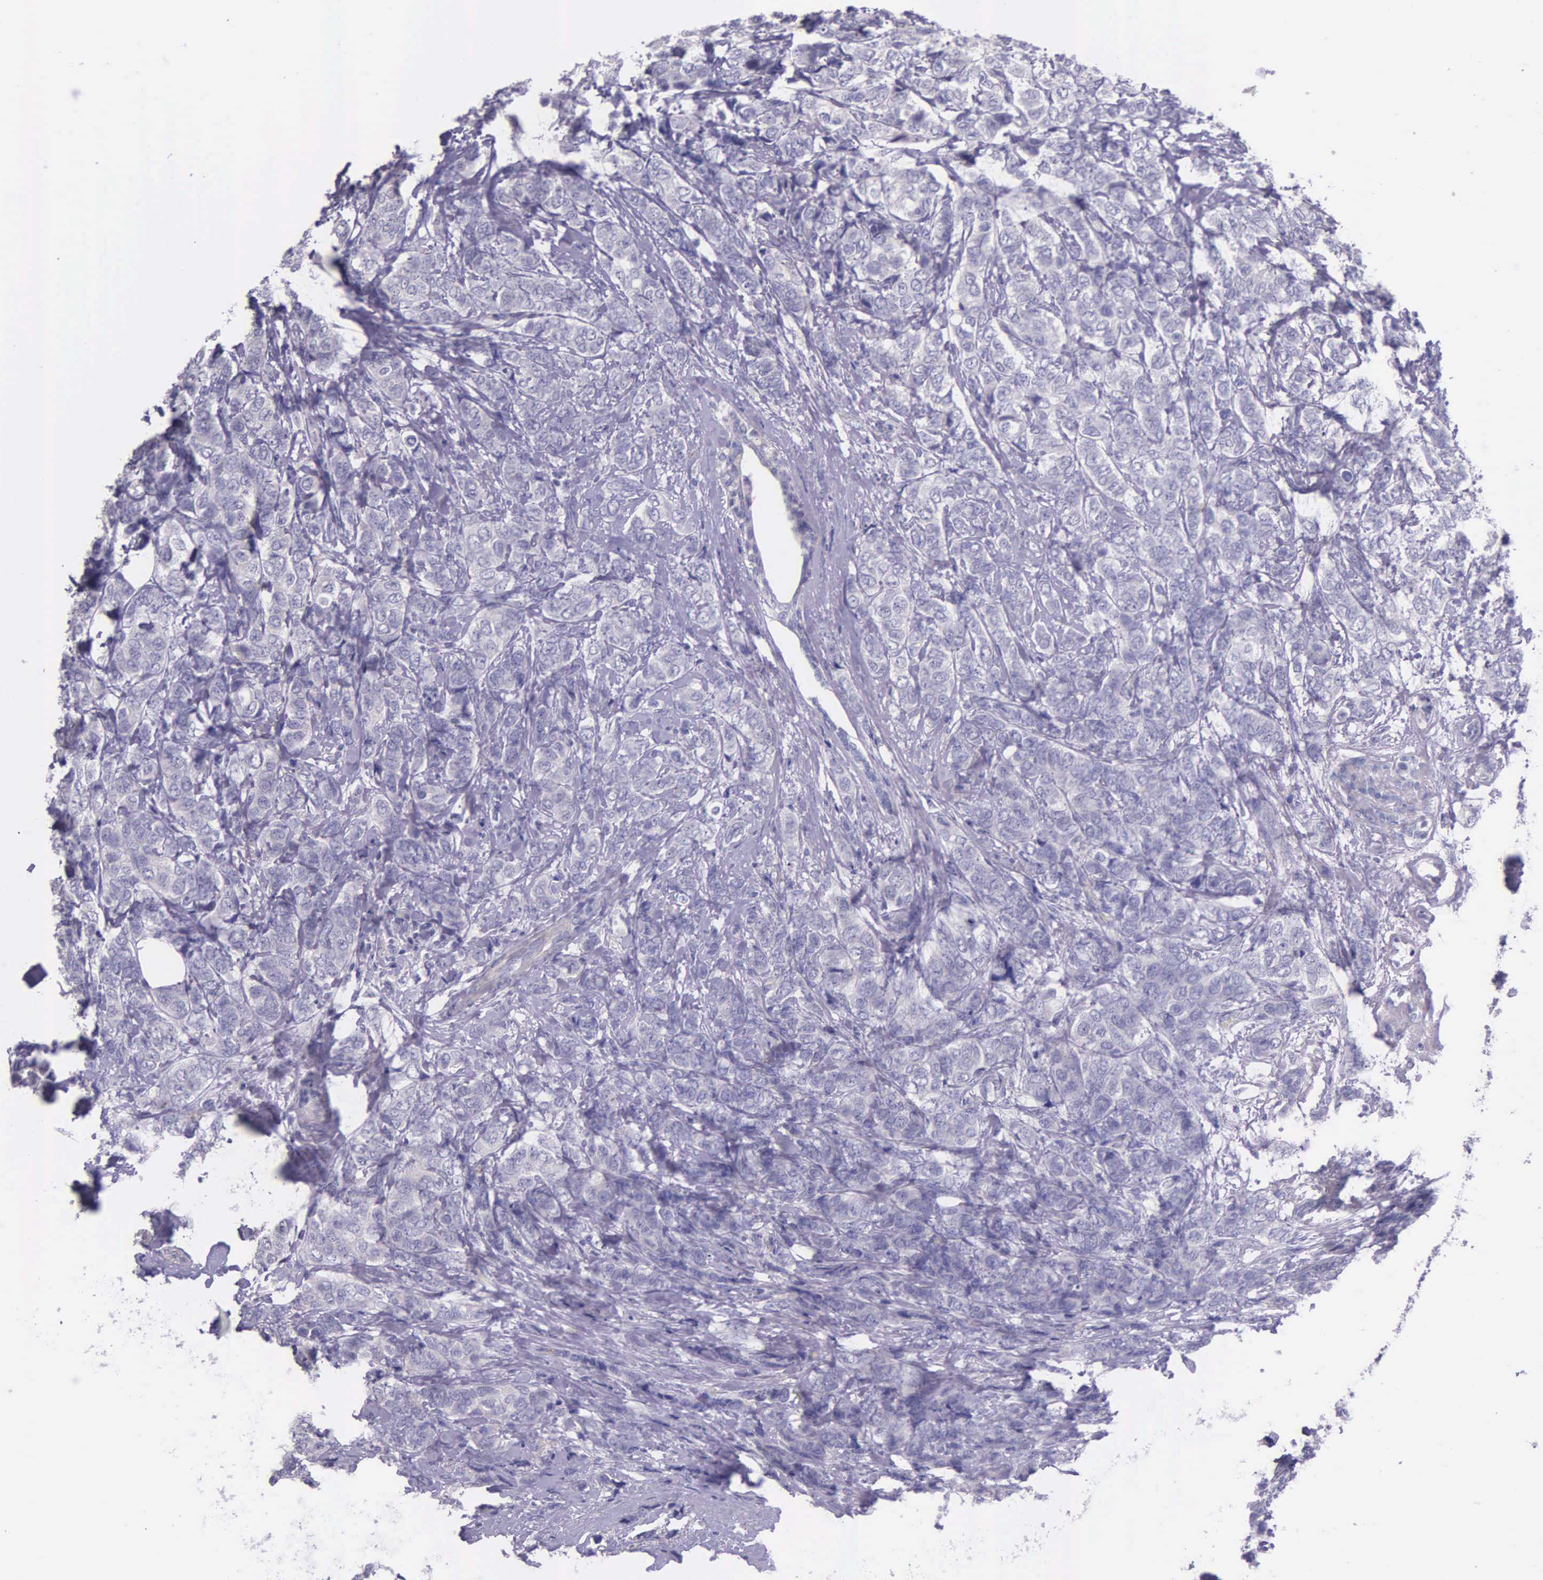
{"staining": {"intensity": "negative", "quantity": "none", "location": "none"}, "tissue": "breast cancer", "cell_type": "Tumor cells", "image_type": "cancer", "snomed": [{"axis": "morphology", "description": "Lobular carcinoma"}, {"axis": "topography", "description": "Breast"}], "caption": "The histopathology image displays no significant positivity in tumor cells of breast cancer (lobular carcinoma). (DAB IHC with hematoxylin counter stain).", "gene": "THSD7A", "patient": {"sex": "female", "age": 60}}